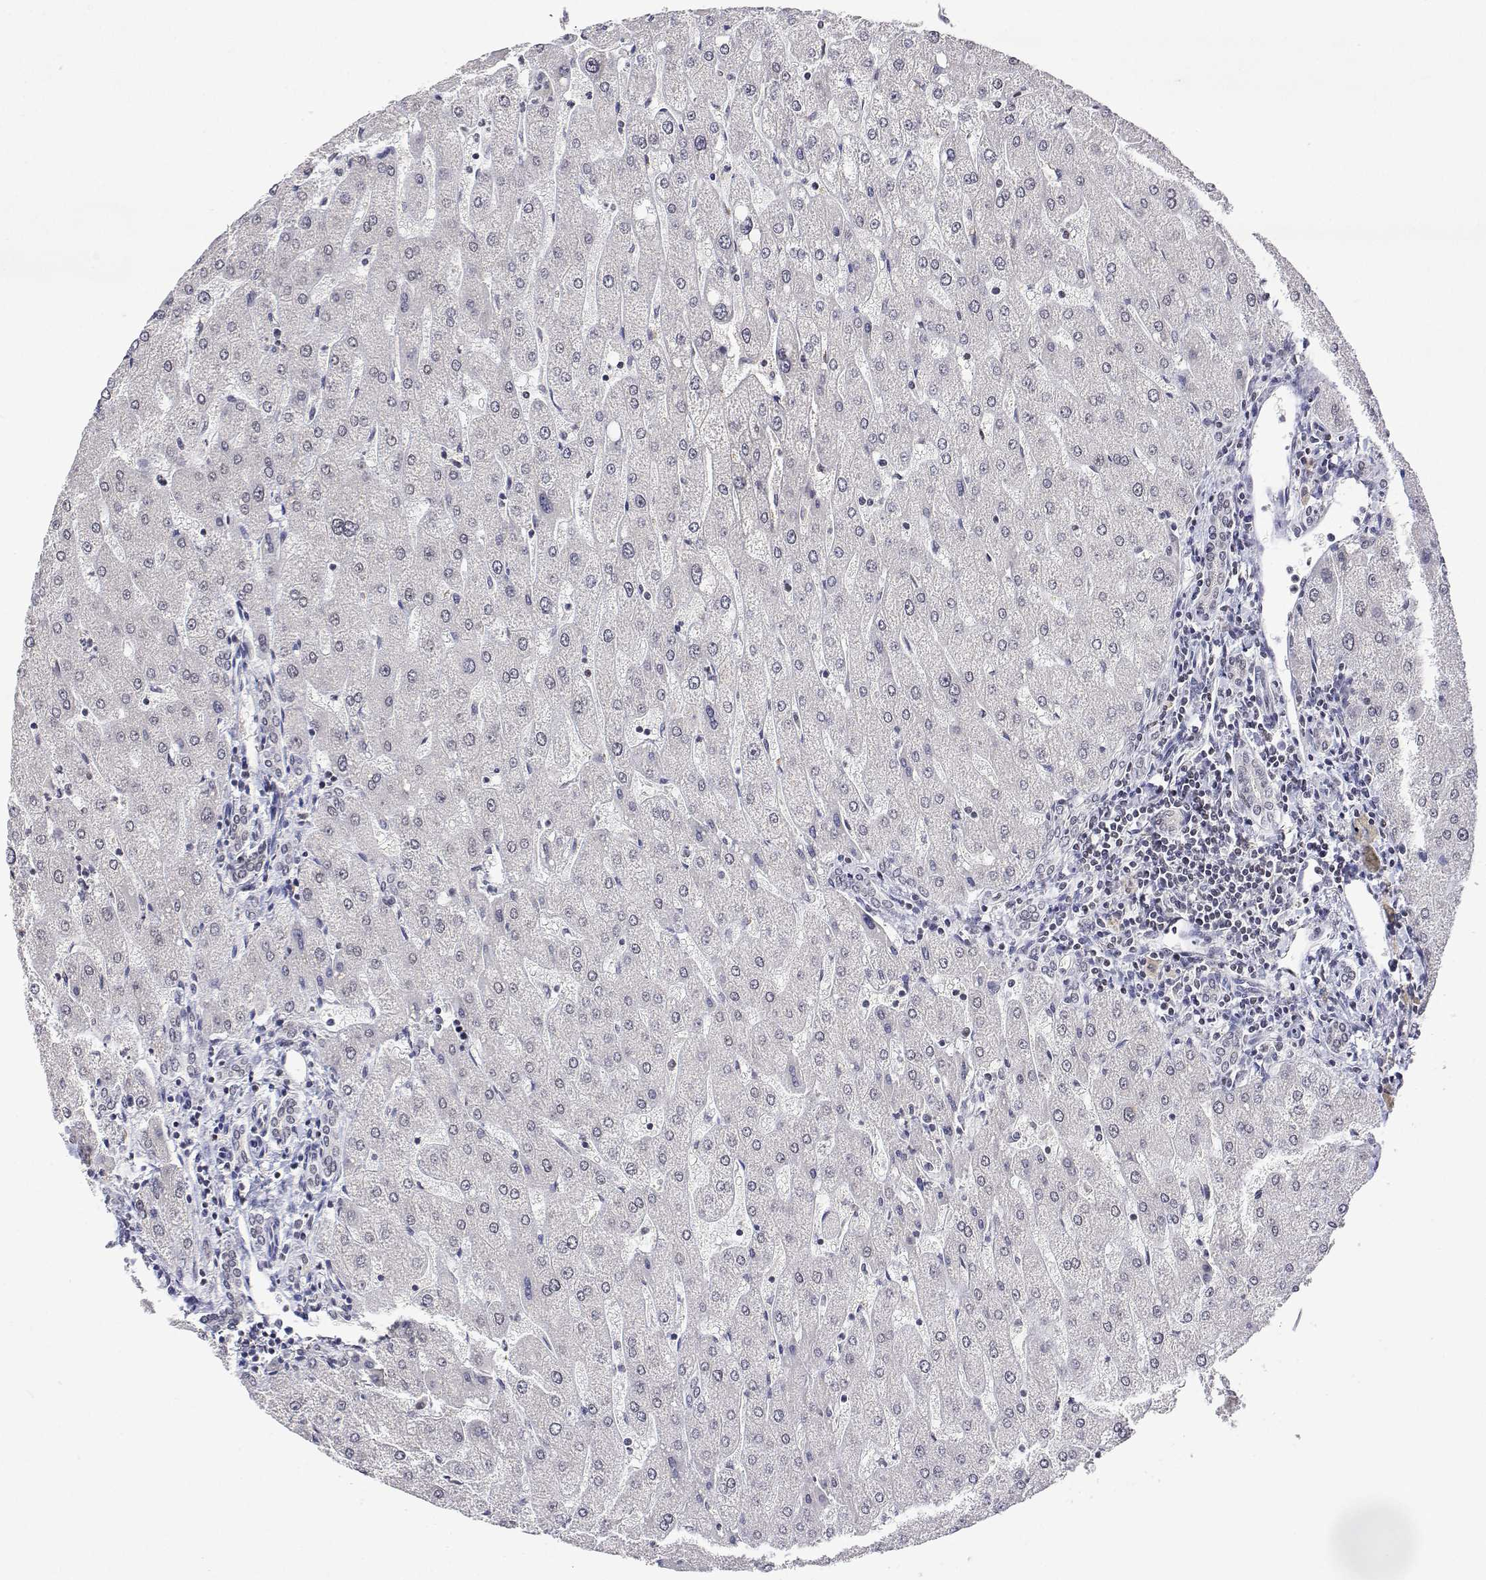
{"staining": {"intensity": "moderate", "quantity": "<25%", "location": "nuclear"}, "tissue": "liver", "cell_type": "Cholangiocytes", "image_type": "normal", "snomed": [{"axis": "morphology", "description": "Normal tissue, NOS"}, {"axis": "topography", "description": "Liver"}], "caption": "DAB (3,3'-diaminobenzidine) immunohistochemical staining of unremarkable human liver displays moderate nuclear protein staining in approximately <25% of cholangiocytes. The protein is stained brown, and the nuclei are stained in blue (DAB (3,3'-diaminobenzidine) IHC with brightfield microscopy, high magnification).", "gene": "XPC", "patient": {"sex": "male", "age": 67}}